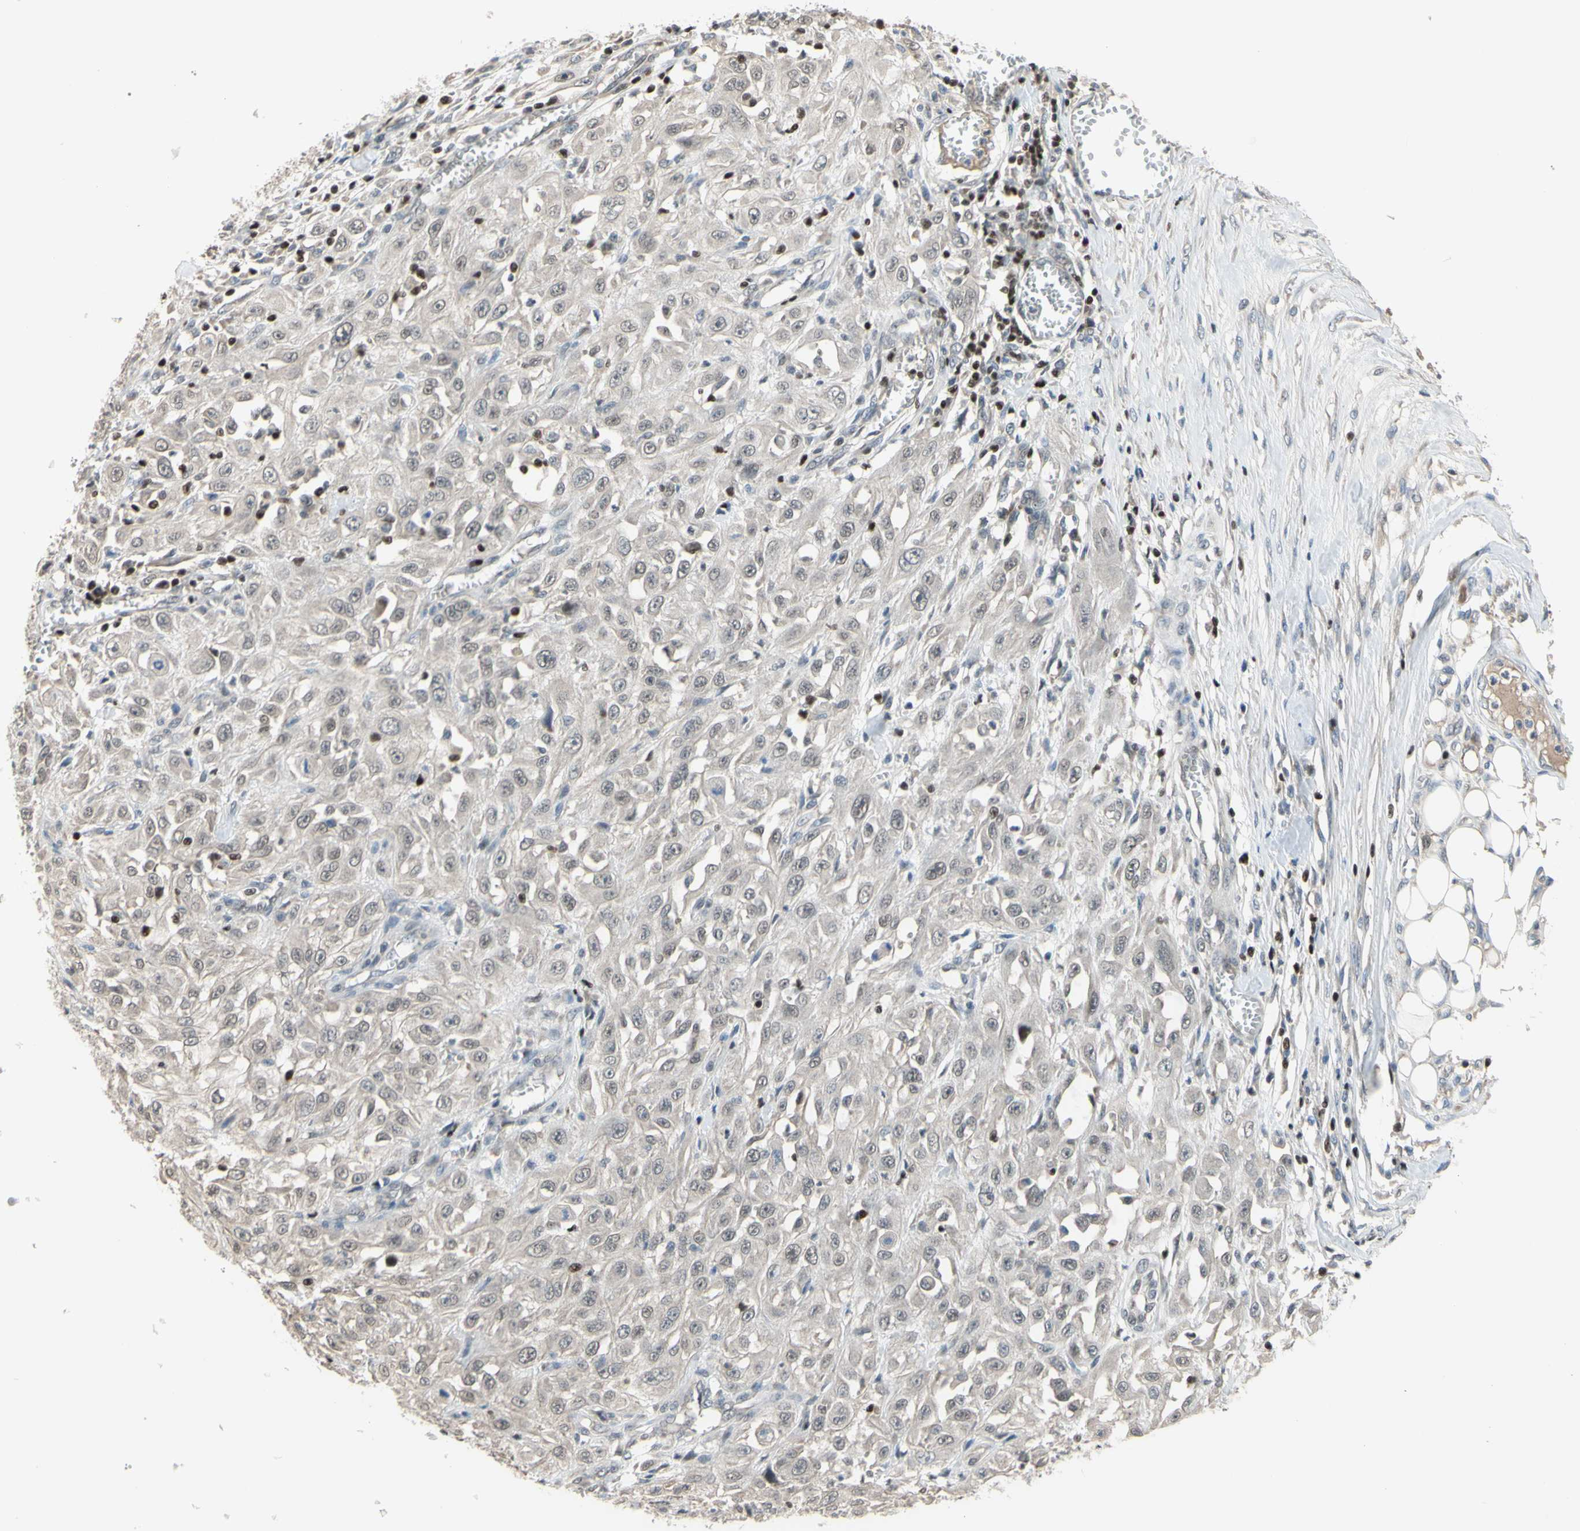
{"staining": {"intensity": "negative", "quantity": "none", "location": "none"}, "tissue": "skin cancer", "cell_type": "Tumor cells", "image_type": "cancer", "snomed": [{"axis": "morphology", "description": "Squamous cell carcinoma, NOS"}, {"axis": "morphology", "description": "Squamous cell carcinoma, metastatic, NOS"}, {"axis": "topography", "description": "Skin"}, {"axis": "topography", "description": "Lymph node"}], "caption": "An image of skin cancer stained for a protein displays no brown staining in tumor cells.", "gene": "SP4", "patient": {"sex": "male", "age": 75}}